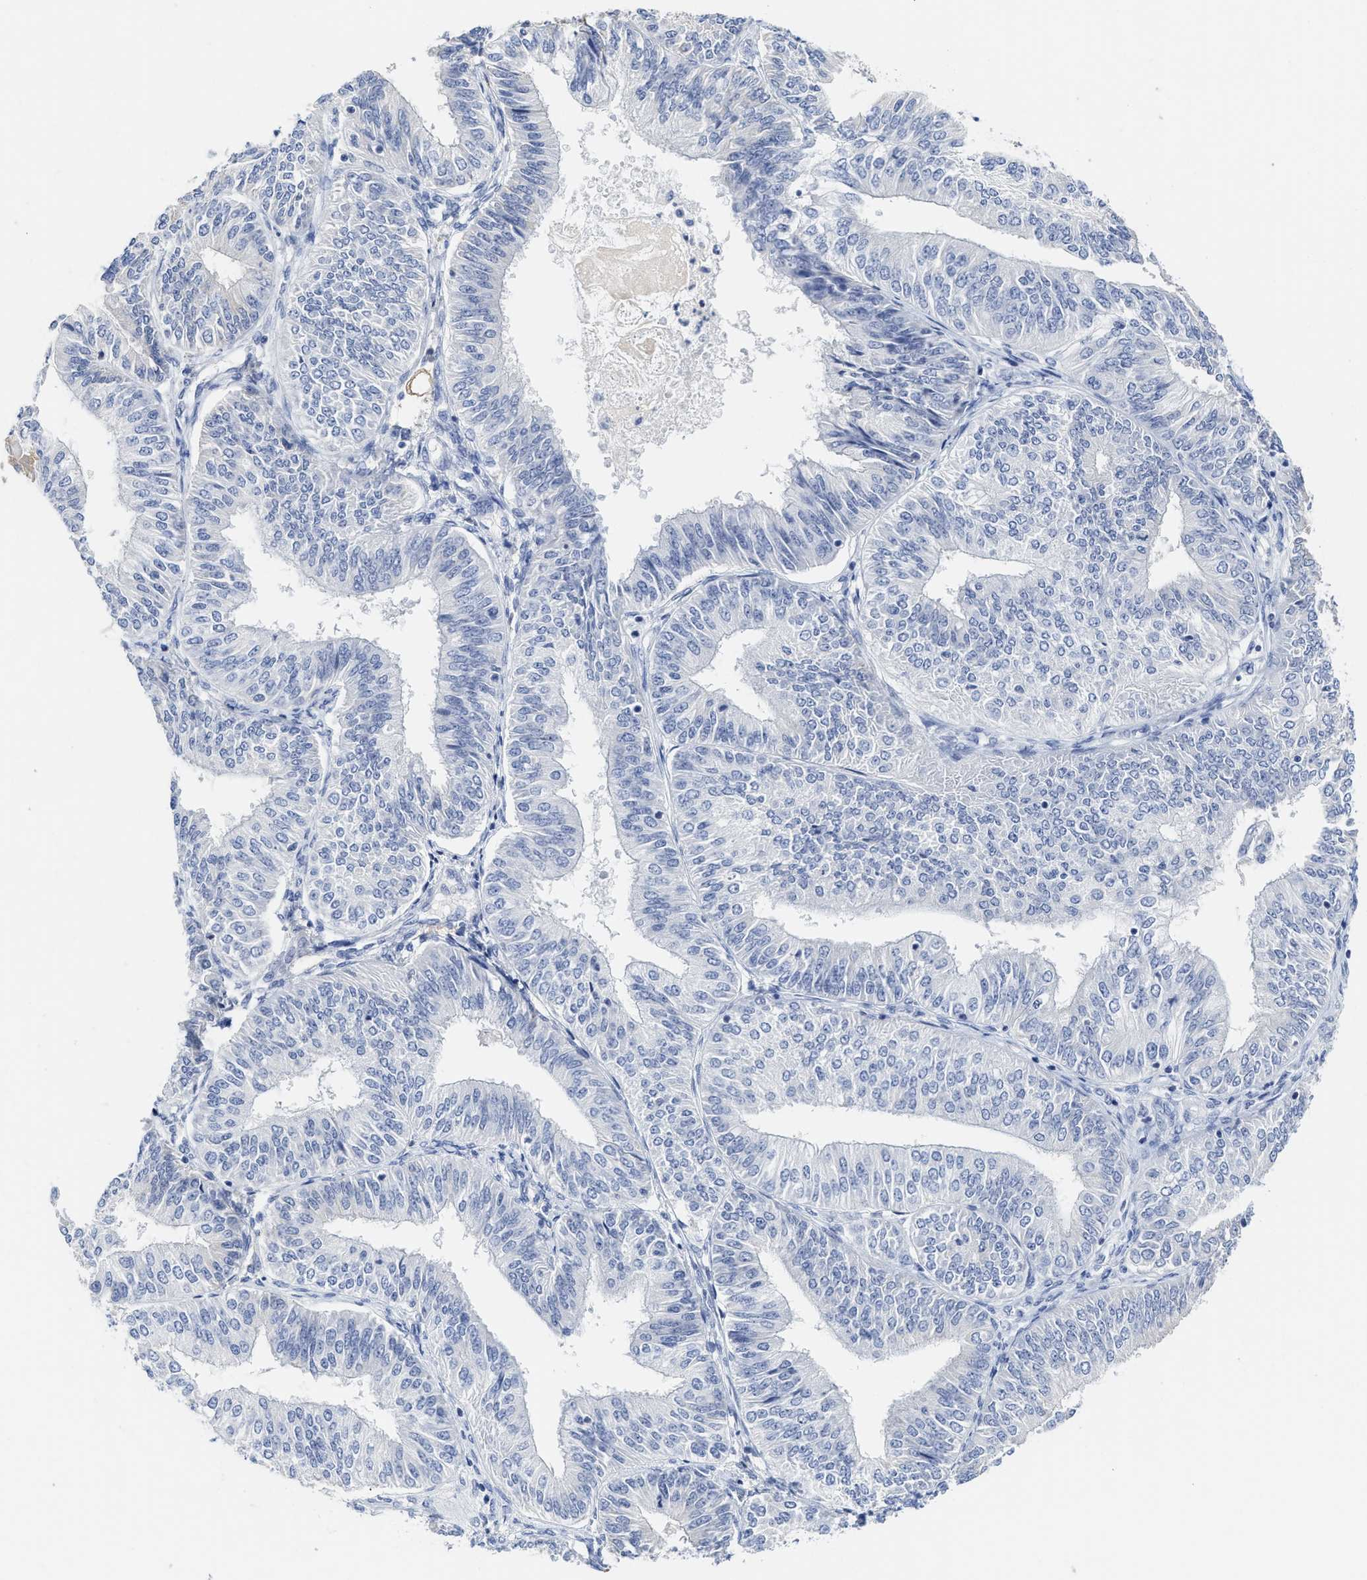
{"staining": {"intensity": "negative", "quantity": "none", "location": "none"}, "tissue": "endometrial cancer", "cell_type": "Tumor cells", "image_type": "cancer", "snomed": [{"axis": "morphology", "description": "Adenocarcinoma, NOS"}, {"axis": "topography", "description": "Endometrium"}], "caption": "Tumor cells show no significant protein expression in endometrial cancer.", "gene": "C2", "patient": {"sex": "female", "age": 58}}